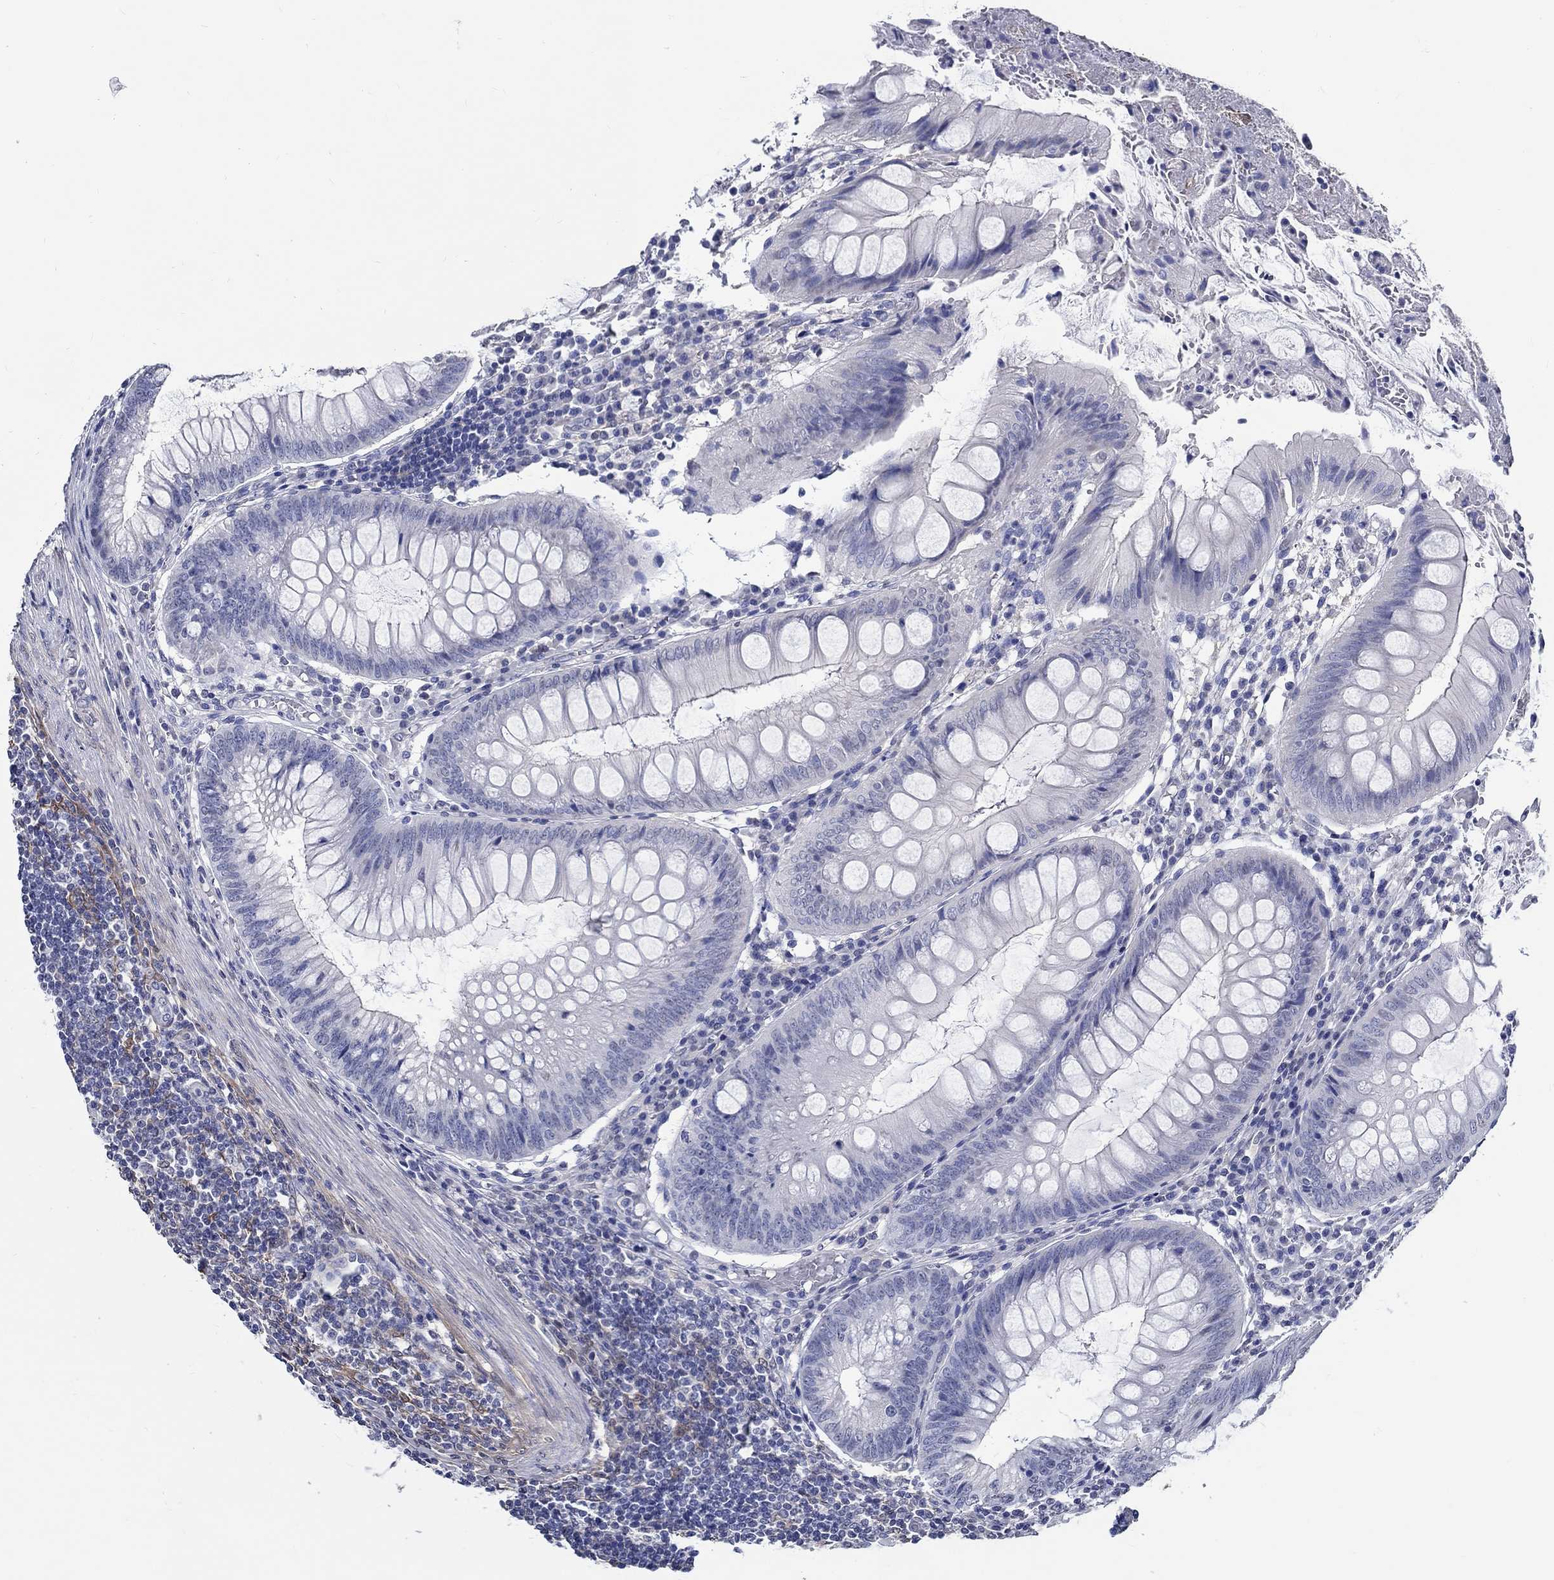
{"staining": {"intensity": "negative", "quantity": "none", "location": "none"}, "tissue": "appendix", "cell_type": "Glandular cells", "image_type": "normal", "snomed": [{"axis": "morphology", "description": "Normal tissue, NOS"}, {"axis": "morphology", "description": "Inflammation, NOS"}, {"axis": "topography", "description": "Appendix"}], "caption": "This is an IHC image of benign appendix. There is no positivity in glandular cells.", "gene": "PDE1B", "patient": {"sex": "male", "age": 16}}